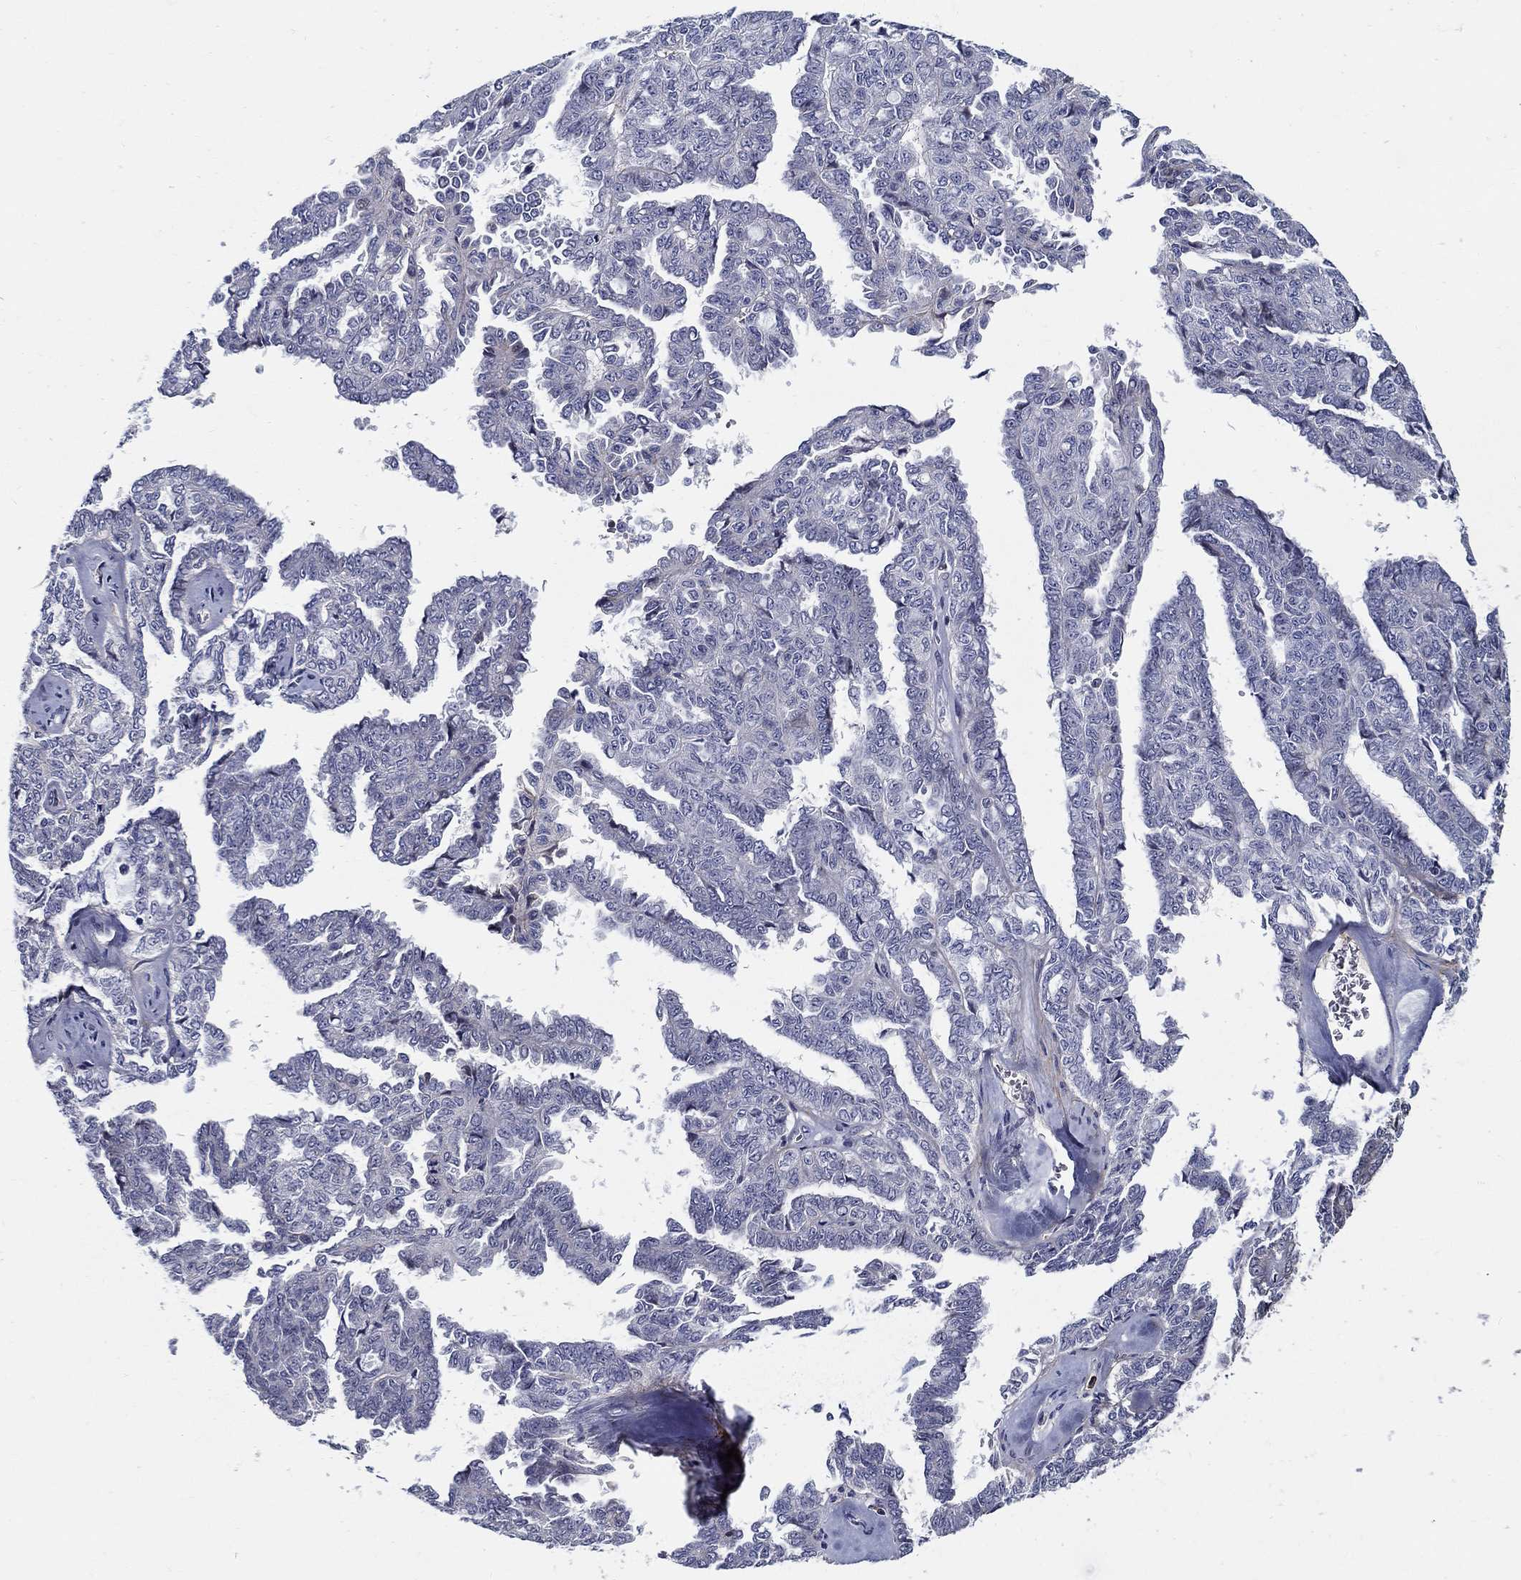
{"staining": {"intensity": "negative", "quantity": "none", "location": "none"}, "tissue": "ovarian cancer", "cell_type": "Tumor cells", "image_type": "cancer", "snomed": [{"axis": "morphology", "description": "Cystadenocarcinoma, serous, NOS"}, {"axis": "topography", "description": "Ovary"}], "caption": "This is a histopathology image of IHC staining of ovarian cancer, which shows no staining in tumor cells.", "gene": "C16orf46", "patient": {"sex": "female", "age": 71}}